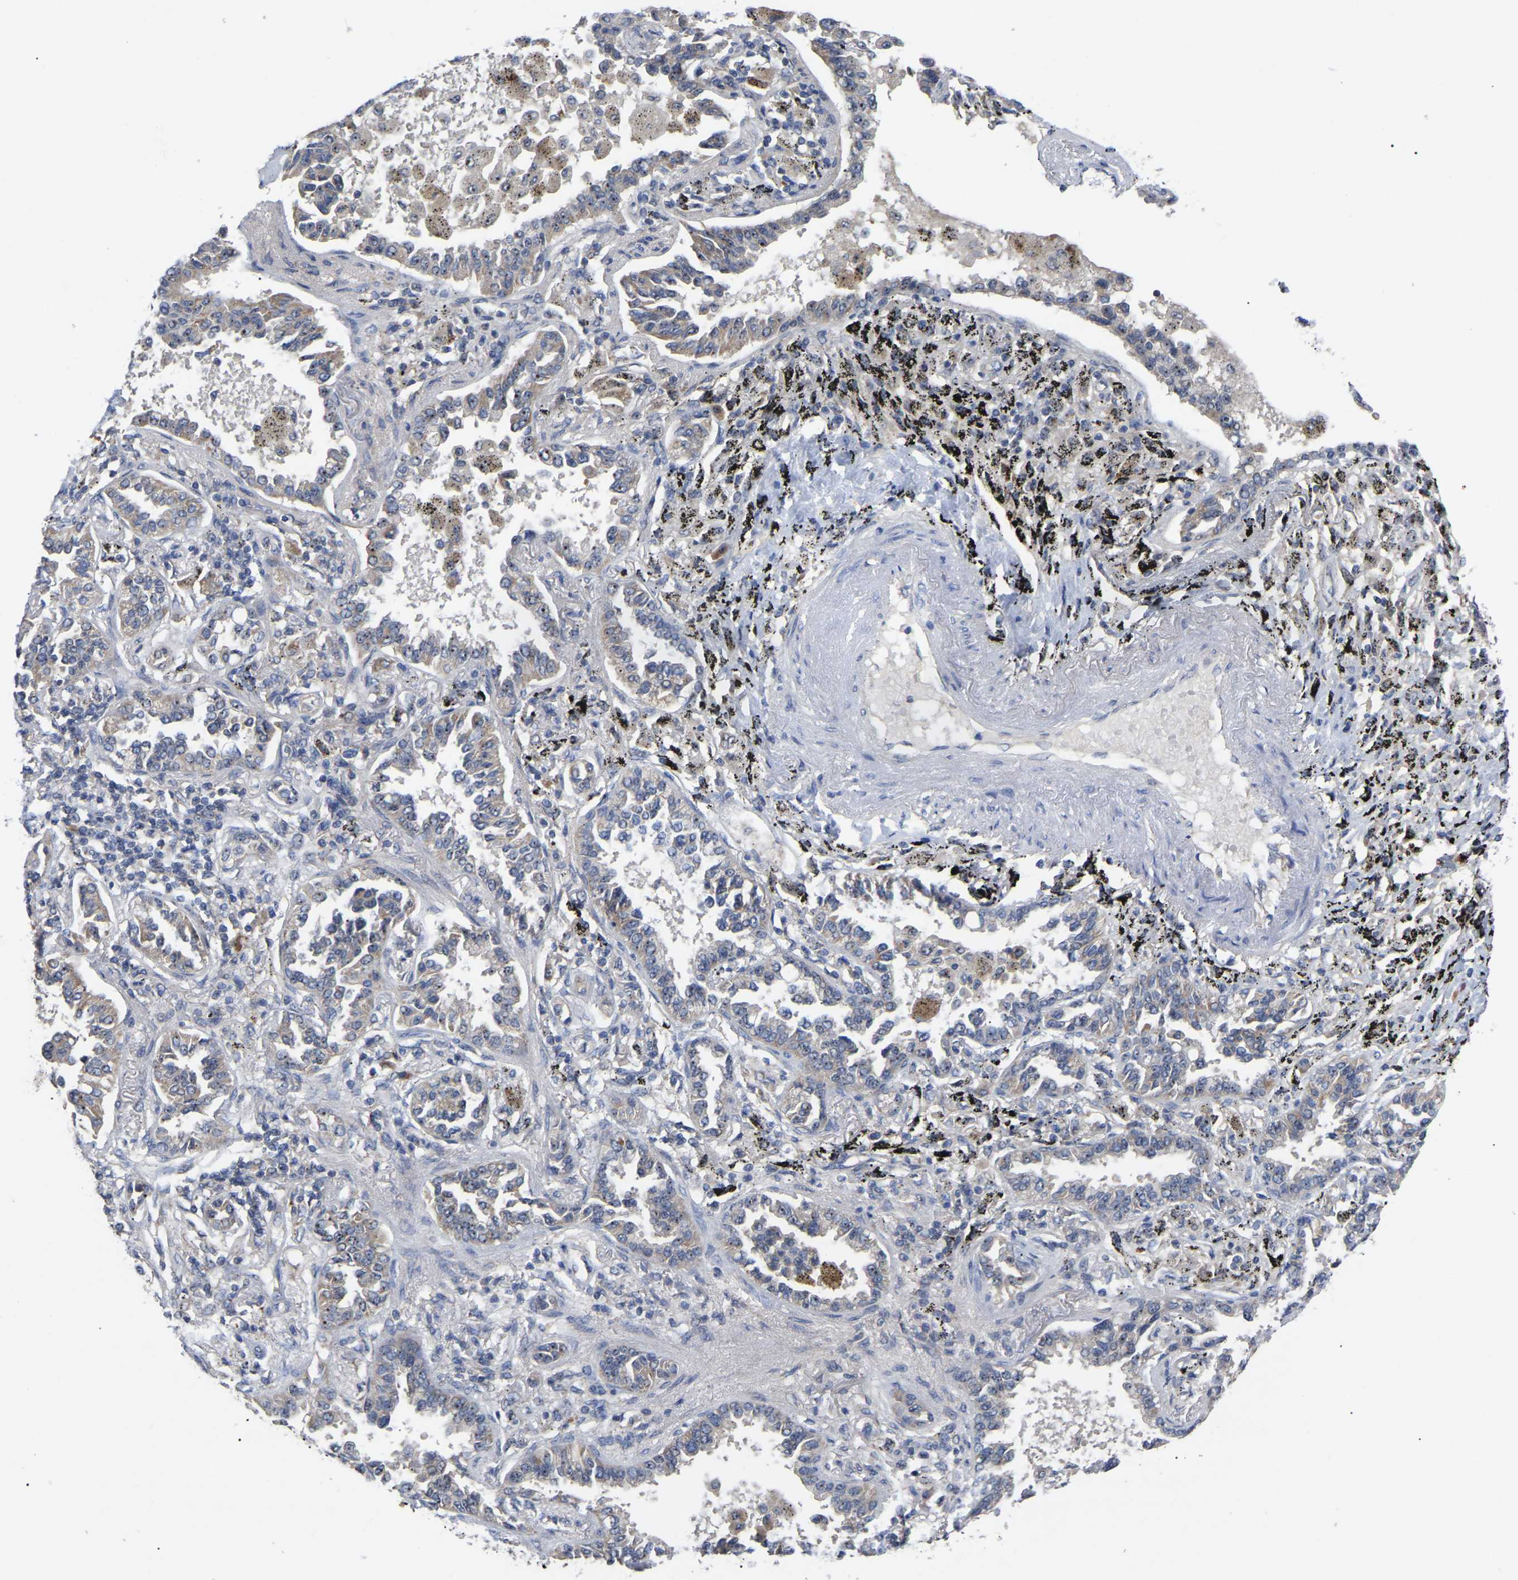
{"staining": {"intensity": "weak", "quantity": ">75%", "location": "cytoplasmic/membranous"}, "tissue": "lung cancer", "cell_type": "Tumor cells", "image_type": "cancer", "snomed": [{"axis": "morphology", "description": "Normal tissue, NOS"}, {"axis": "morphology", "description": "Adenocarcinoma, NOS"}, {"axis": "topography", "description": "Lung"}], "caption": "IHC of human lung cancer shows low levels of weak cytoplasmic/membranous staining in about >75% of tumor cells. (Stains: DAB in brown, nuclei in blue, Microscopy: brightfield microscopy at high magnification).", "gene": "NOP53", "patient": {"sex": "male", "age": 59}}